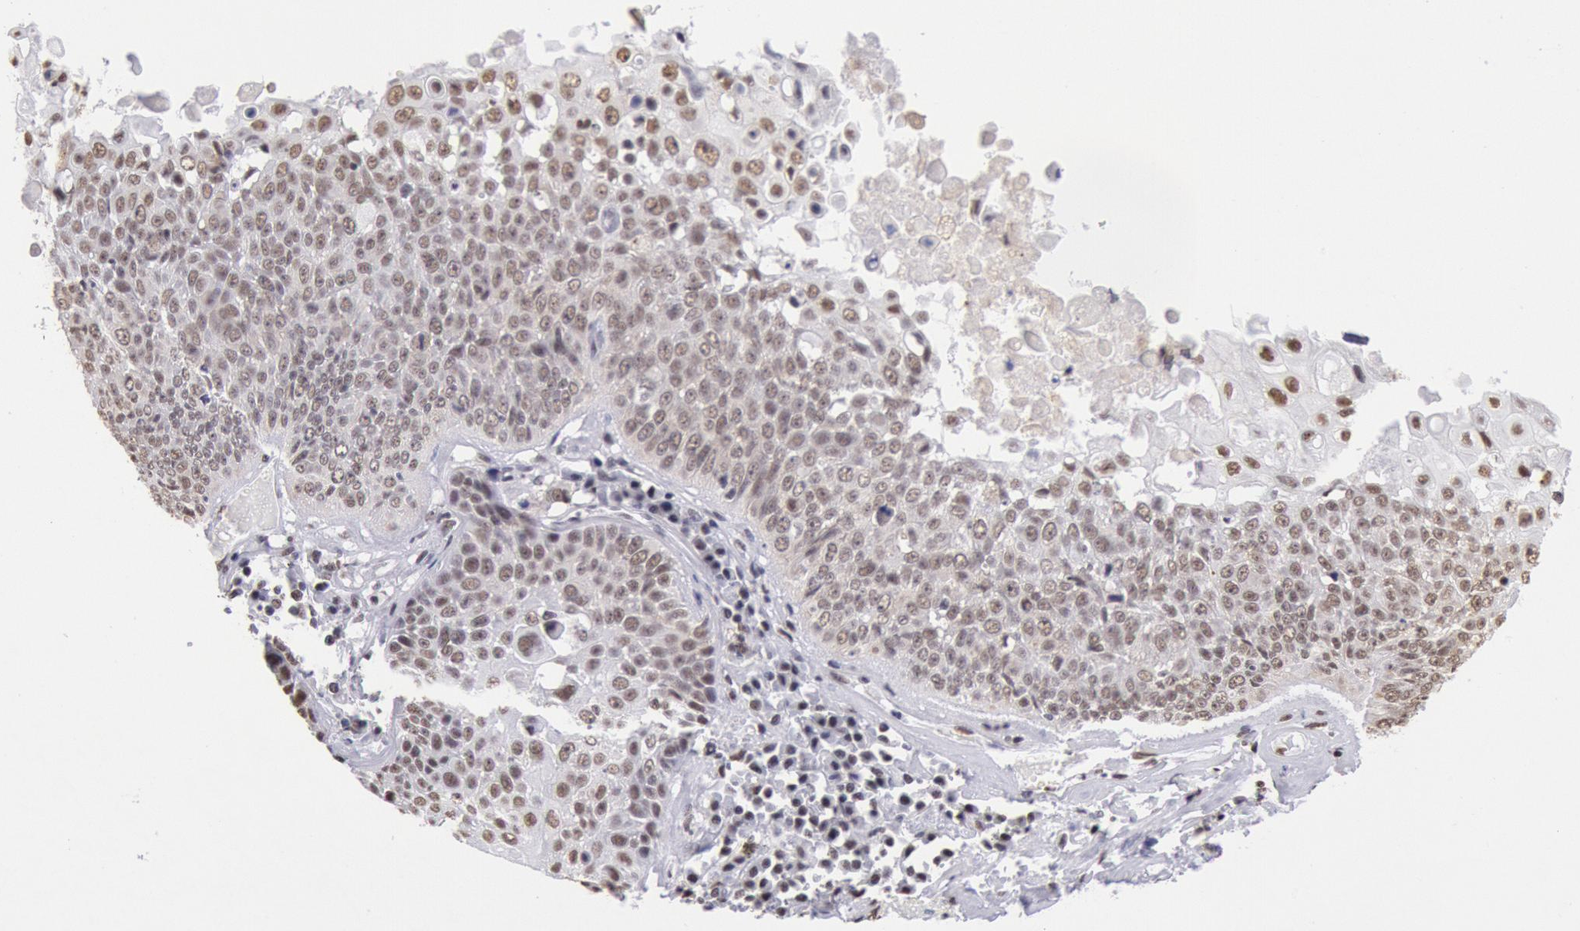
{"staining": {"intensity": "weak", "quantity": "<25%", "location": "cytoplasmic/membranous"}, "tissue": "lung cancer", "cell_type": "Tumor cells", "image_type": "cancer", "snomed": [{"axis": "morphology", "description": "Adenocarcinoma, NOS"}, {"axis": "topography", "description": "Lung"}], "caption": "Immunohistochemistry image of neoplastic tissue: human lung adenocarcinoma stained with DAB displays no significant protein staining in tumor cells. (DAB (3,3'-diaminobenzidine) immunohistochemistry visualized using brightfield microscopy, high magnification).", "gene": "SNRPD3", "patient": {"sex": "male", "age": 60}}